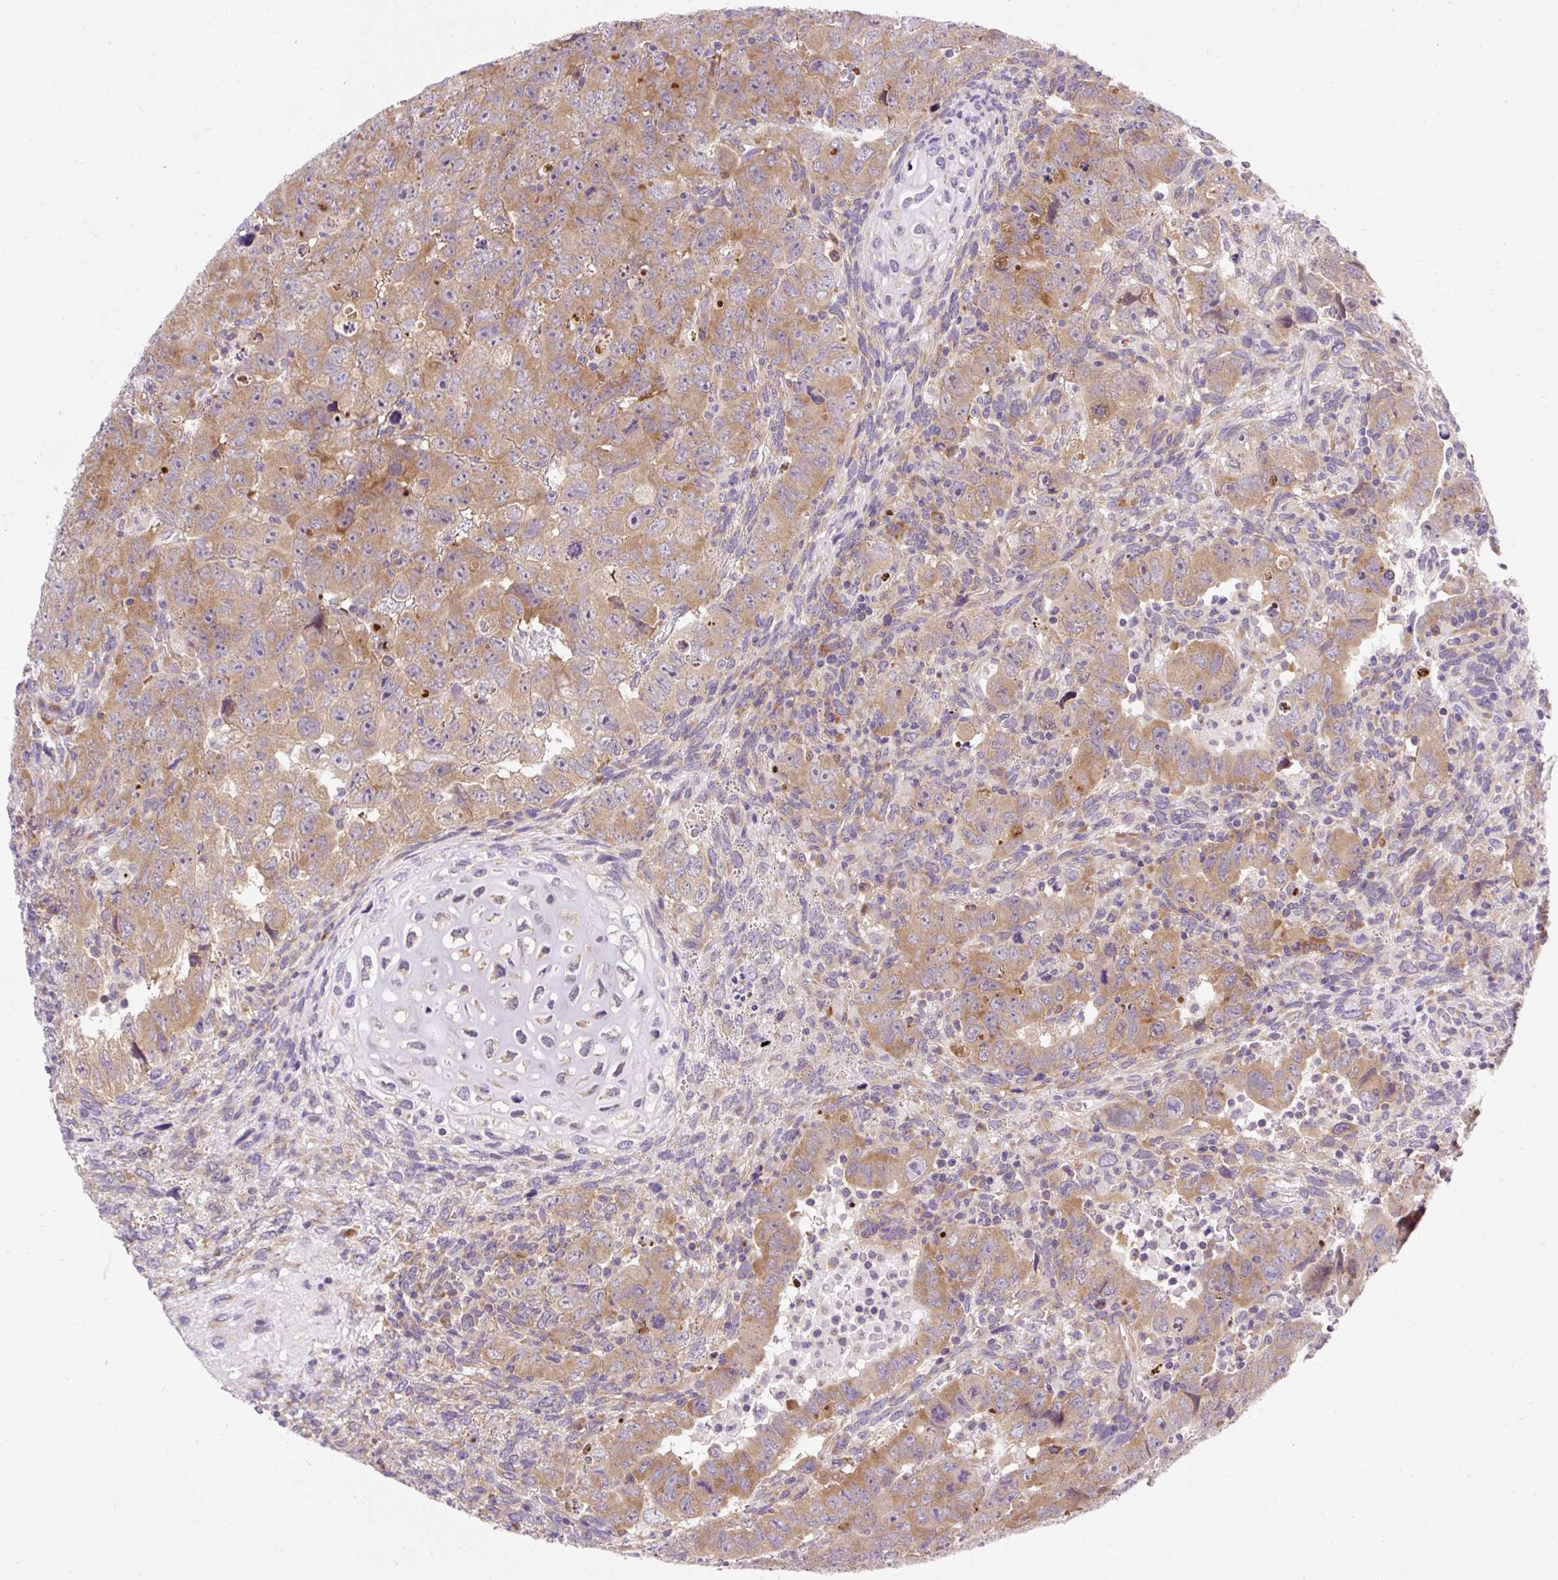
{"staining": {"intensity": "moderate", "quantity": ">75%", "location": "cytoplasmic/membranous"}, "tissue": "testis cancer", "cell_type": "Tumor cells", "image_type": "cancer", "snomed": [{"axis": "morphology", "description": "Carcinoma, Embryonal, NOS"}, {"axis": "topography", "description": "Testis"}], "caption": "Testis cancer stained with a brown dye demonstrates moderate cytoplasmic/membranous positive expression in approximately >75% of tumor cells.", "gene": "GPR45", "patient": {"sex": "male", "age": 24}}